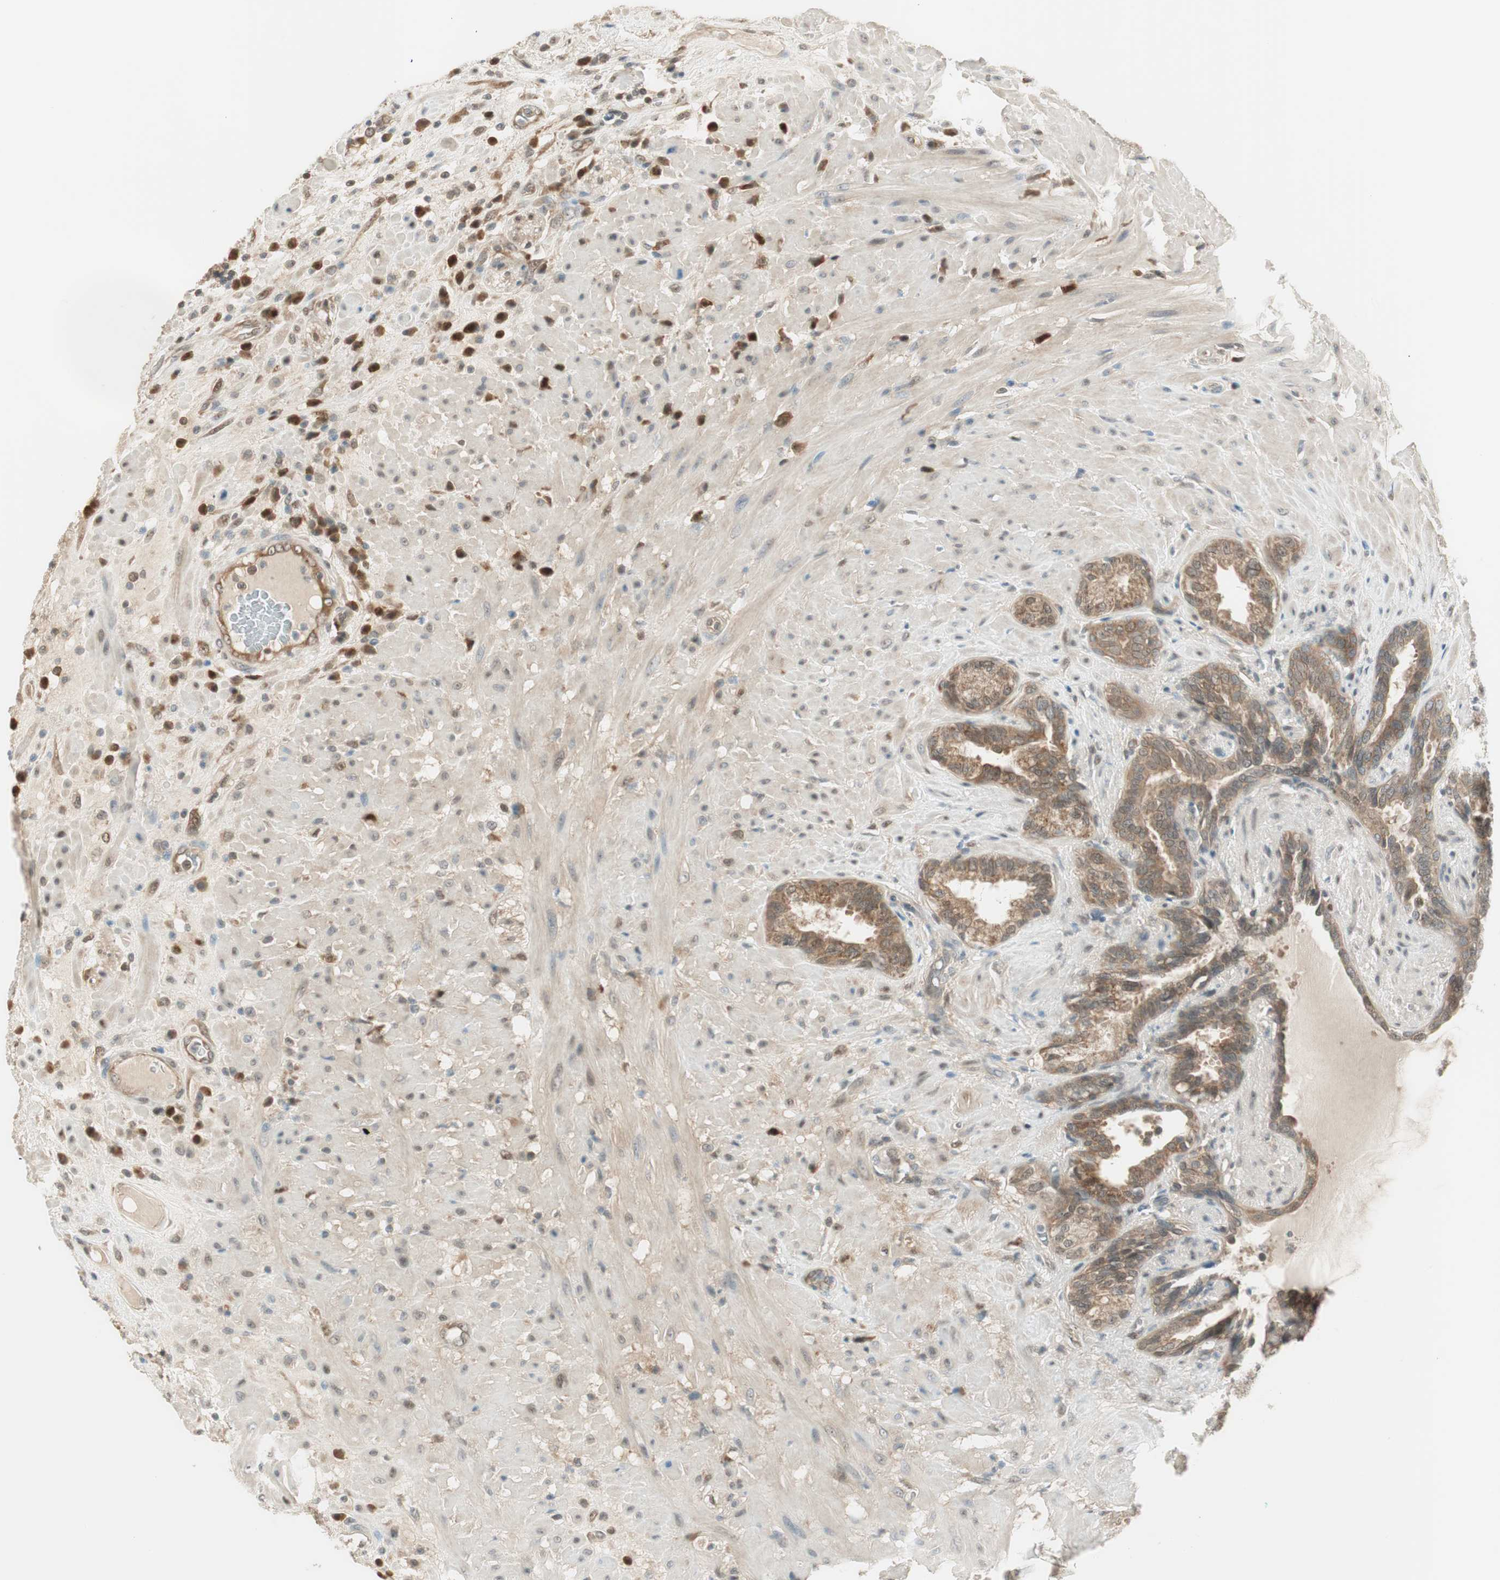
{"staining": {"intensity": "weak", "quantity": ">75%", "location": "cytoplasmic/membranous"}, "tissue": "seminal vesicle", "cell_type": "Glandular cells", "image_type": "normal", "snomed": [{"axis": "morphology", "description": "Normal tissue, NOS"}, {"axis": "topography", "description": "Seminal veicle"}], "caption": "Immunohistochemical staining of unremarkable seminal vesicle shows low levels of weak cytoplasmic/membranous staining in about >75% of glandular cells. The protein of interest is shown in brown color, while the nuclei are stained blue.", "gene": "IPO5", "patient": {"sex": "male", "age": 61}}